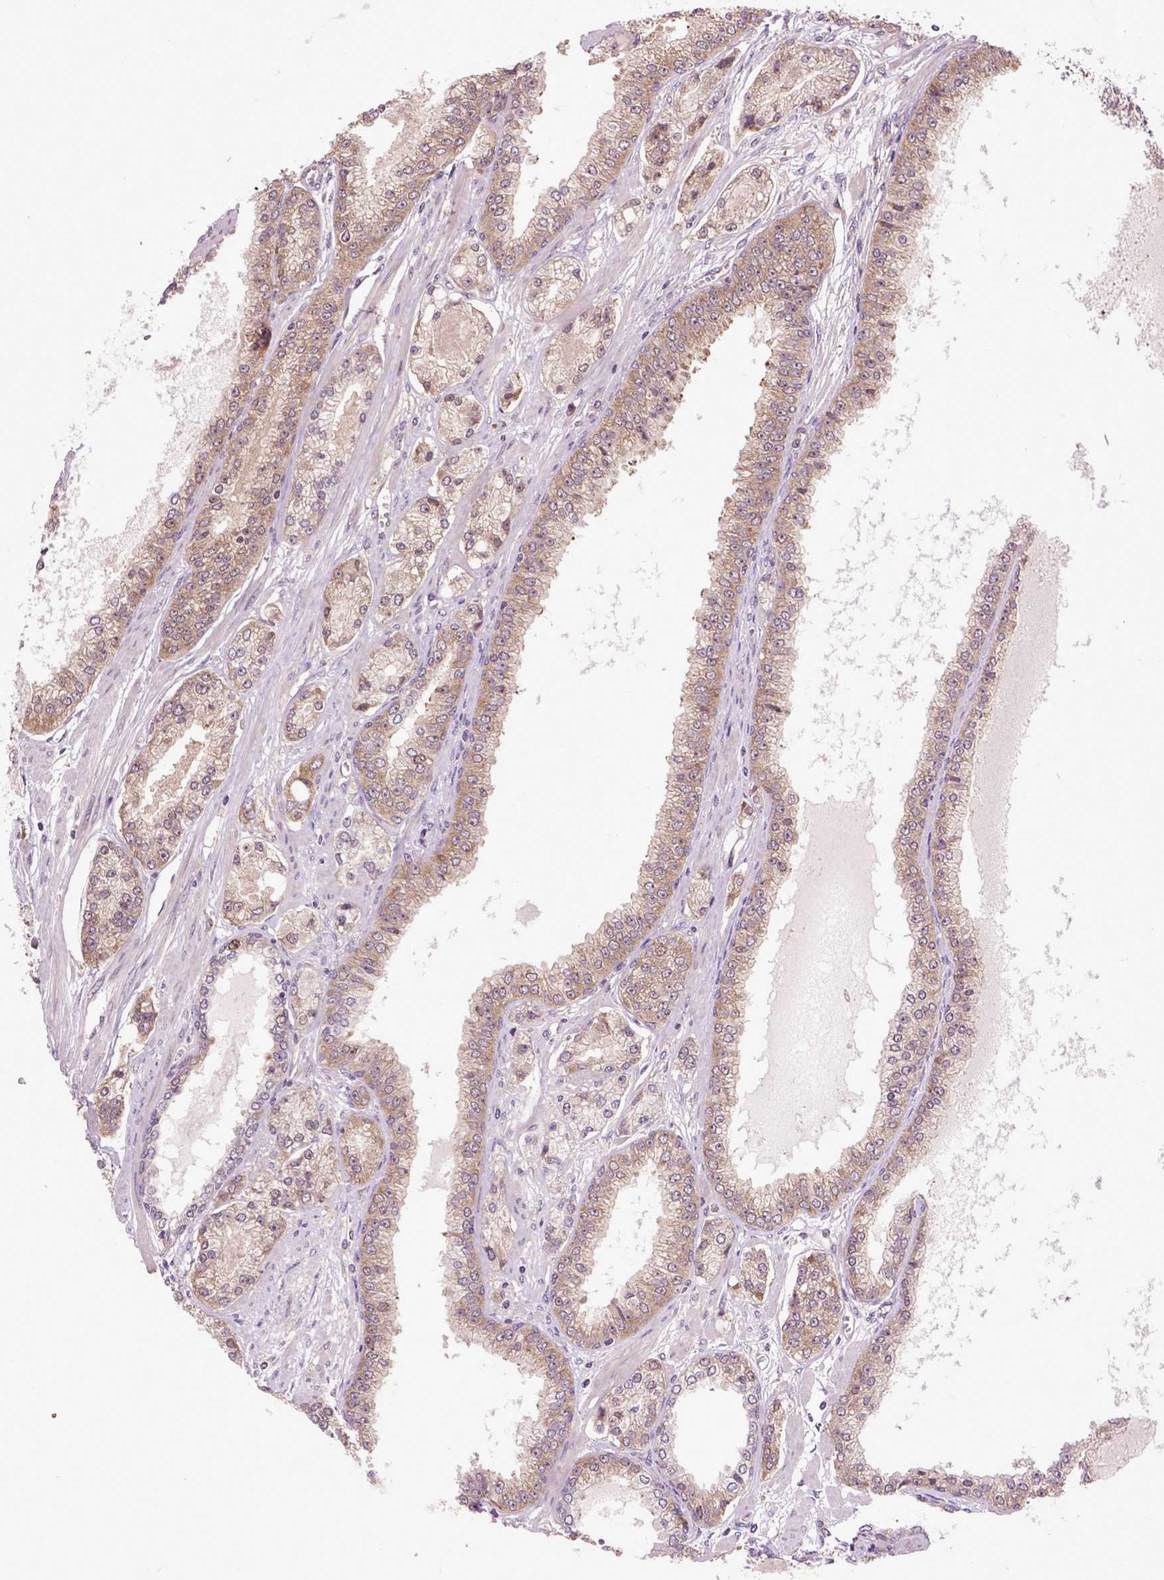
{"staining": {"intensity": "moderate", "quantity": ">75%", "location": "cytoplasmic/membranous"}, "tissue": "prostate cancer", "cell_type": "Tumor cells", "image_type": "cancer", "snomed": [{"axis": "morphology", "description": "Adenocarcinoma, NOS"}, {"axis": "topography", "description": "Prostate"}], "caption": "An image of human prostate adenocarcinoma stained for a protein shows moderate cytoplasmic/membranous brown staining in tumor cells.", "gene": "WDR48", "patient": {"sex": "male", "age": 64}}